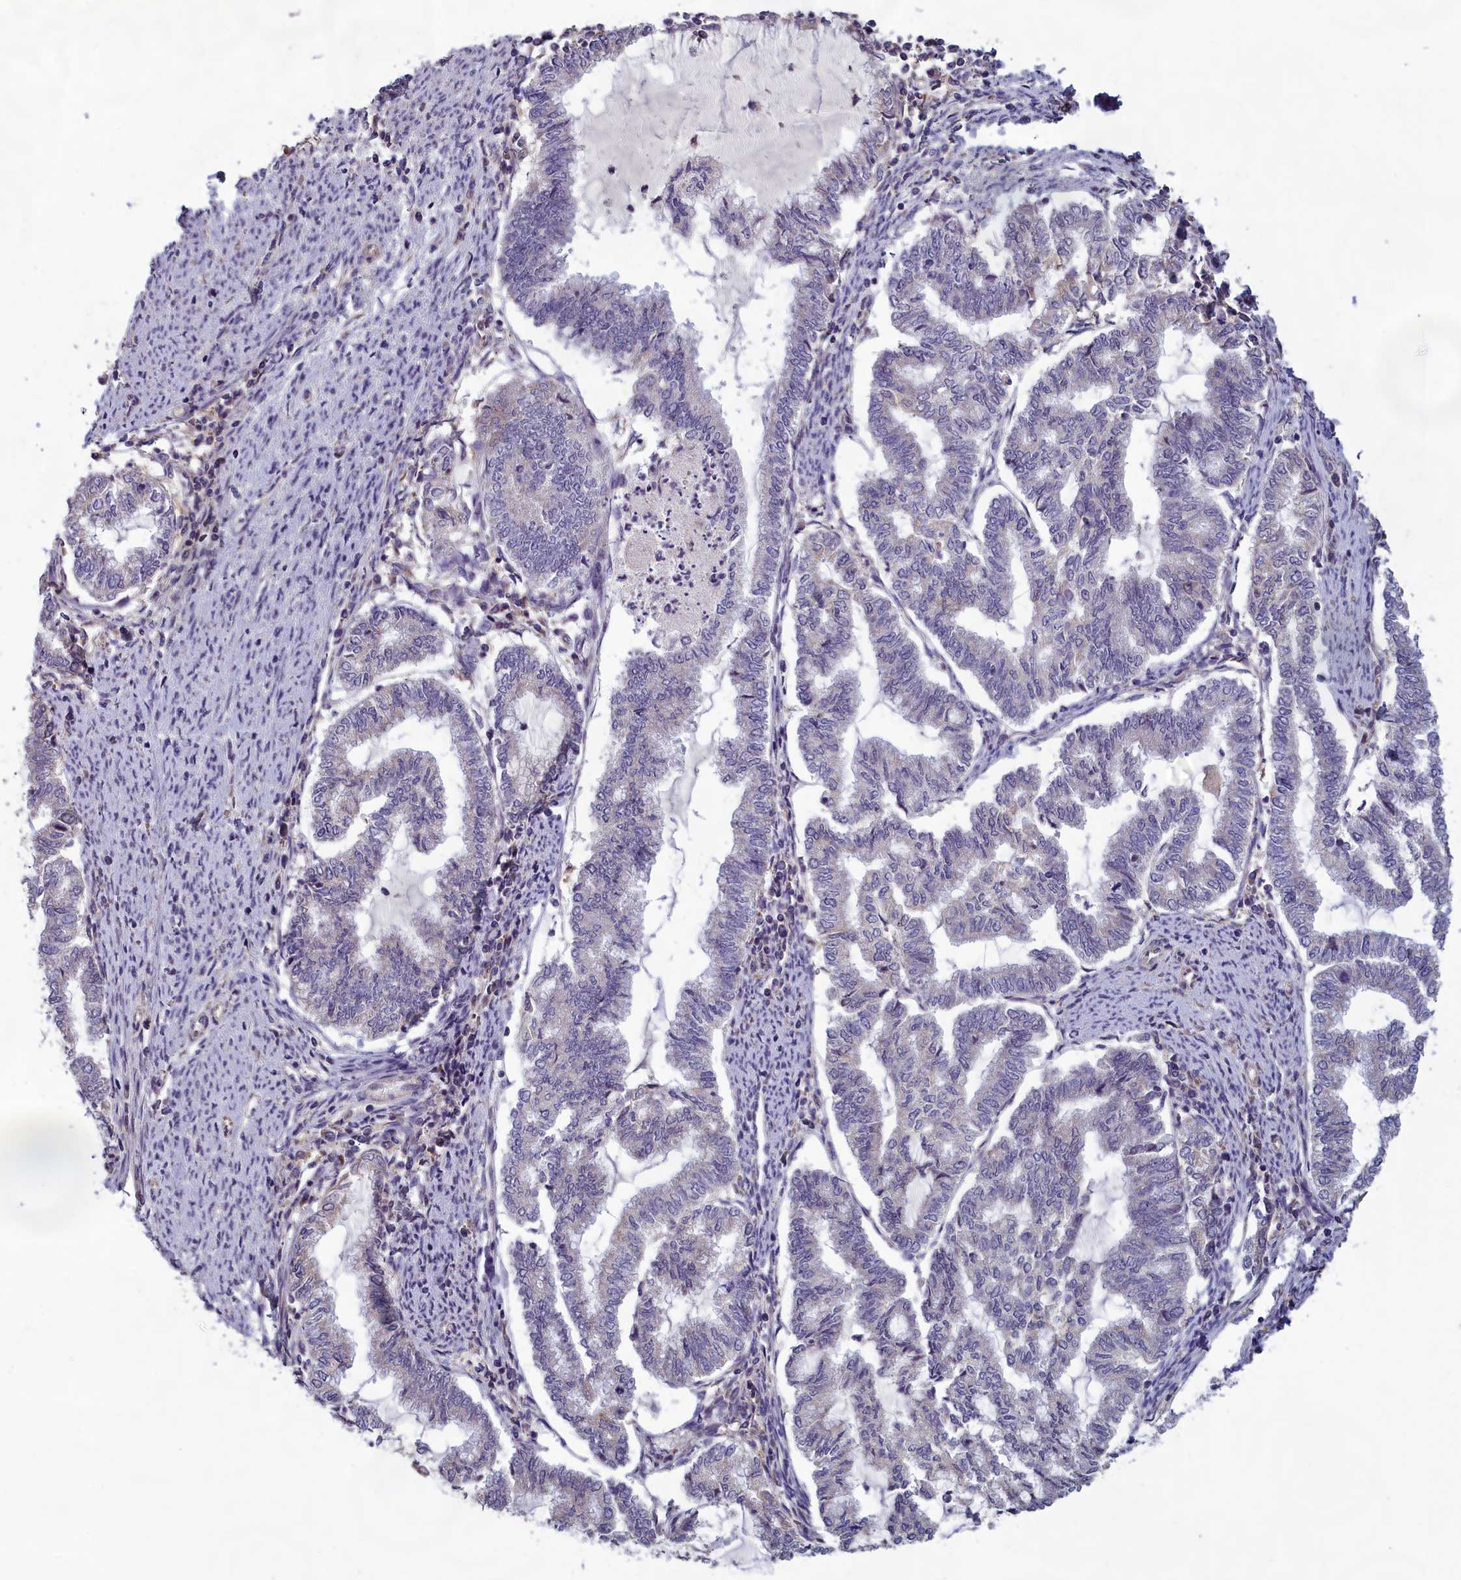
{"staining": {"intensity": "negative", "quantity": "none", "location": "none"}, "tissue": "endometrial cancer", "cell_type": "Tumor cells", "image_type": "cancer", "snomed": [{"axis": "morphology", "description": "Adenocarcinoma, NOS"}, {"axis": "topography", "description": "Endometrium"}], "caption": "The immunohistochemistry photomicrograph has no significant expression in tumor cells of adenocarcinoma (endometrial) tissue. (Brightfield microscopy of DAB immunohistochemistry at high magnification).", "gene": "HECA", "patient": {"sex": "female", "age": 79}}